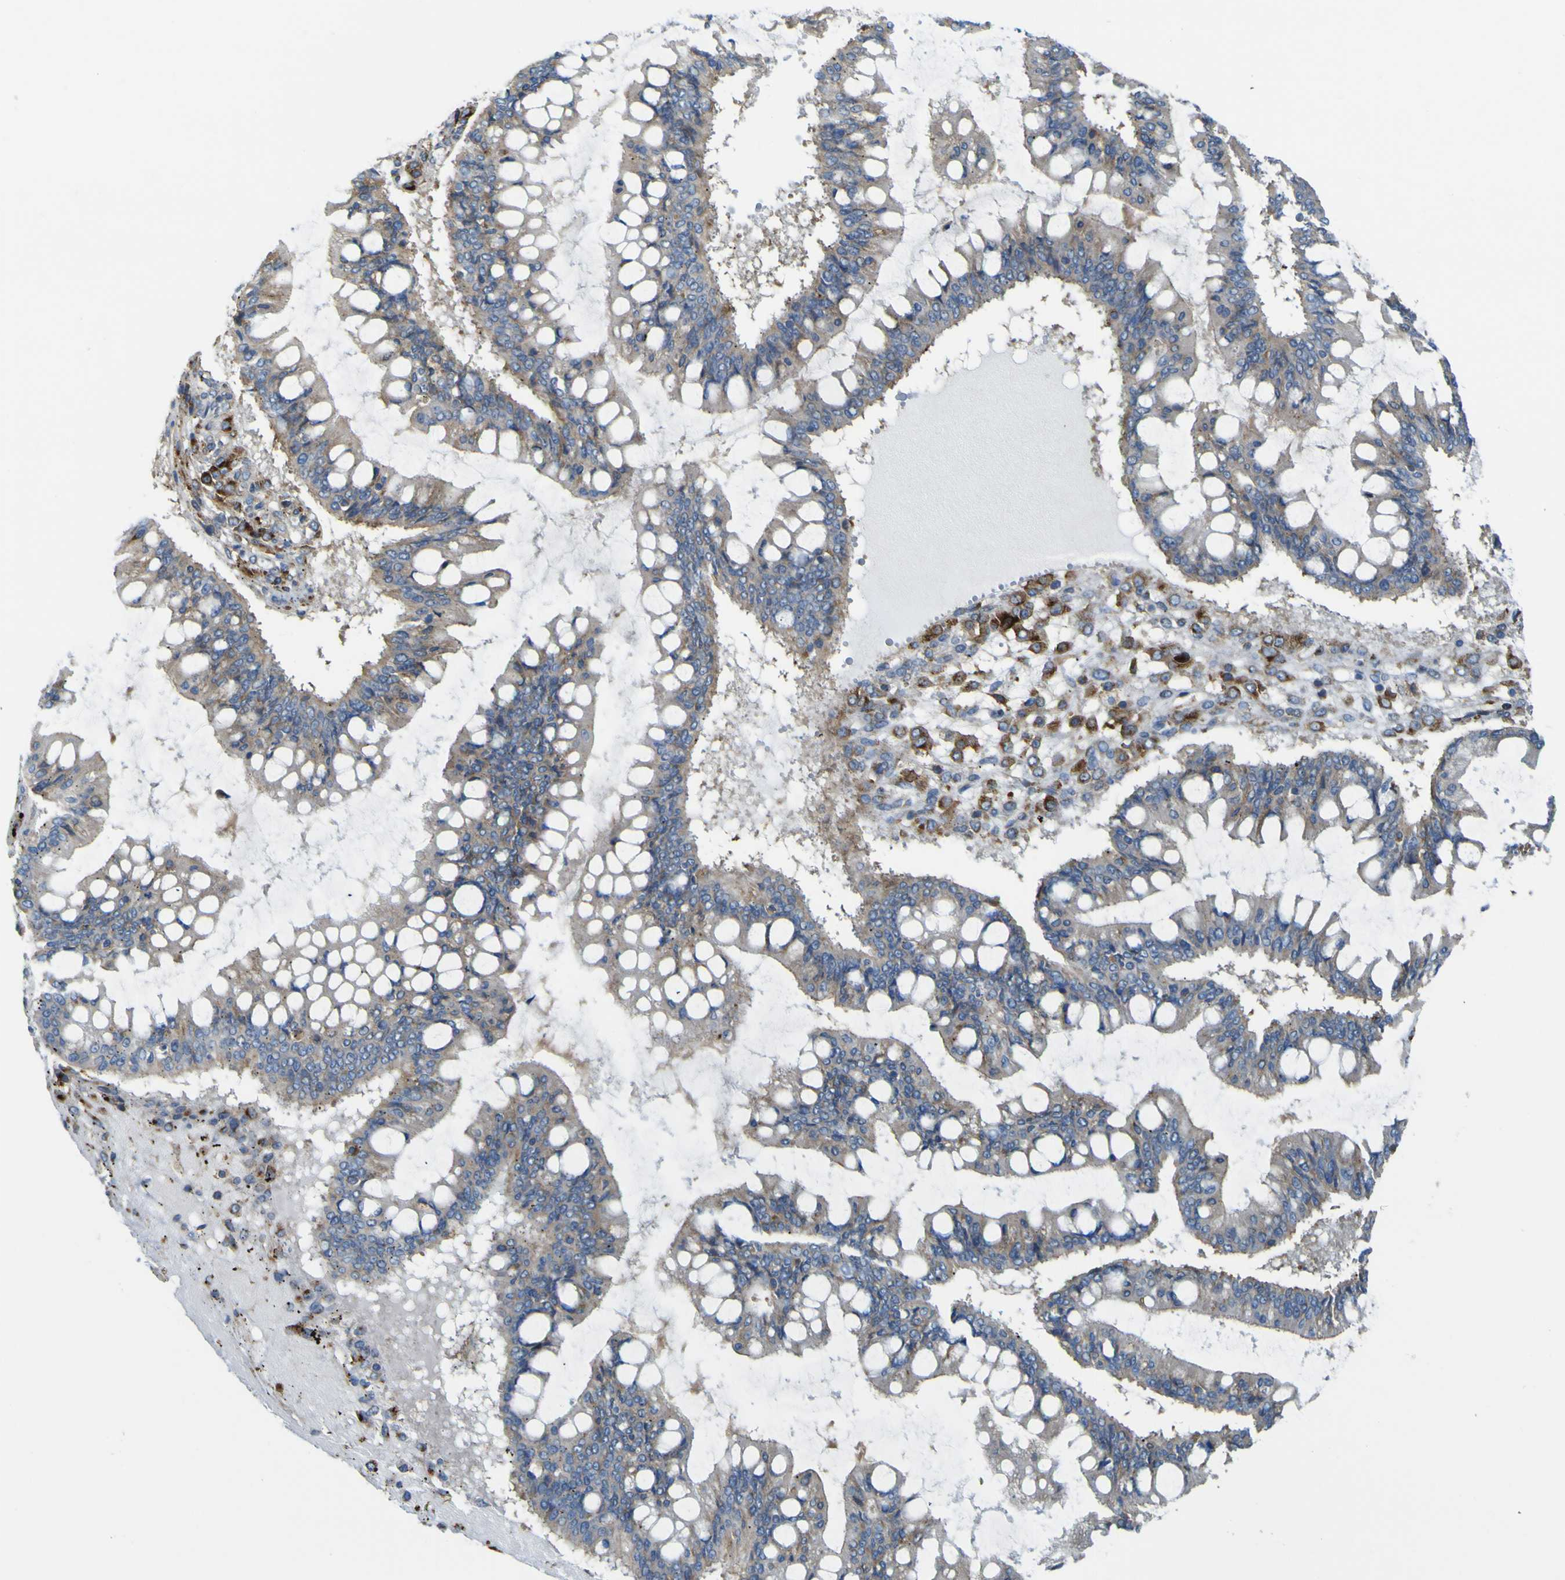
{"staining": {"intensity": "moderate", "quantity": ">75%", "location": "cytoplasmic/membranous"}, "tissue": "ovarian cancer", "cell_type": "Tumor cells", "image_type": "cancer", "snomed": [{"axis": "morphology", "description": "Cystadenocarcinoma, mucinous, NOS"}, {"axis": "topography", "description": "Ovary"}], "caption": "Human ovarian mucinous cystadenocarcinoma stained for a protein (brown) demonstrates moderate cytoplasmic/membranous positive positivity in approximately >75% of tumor cells.", "gene": "IGF2R", "patient": {"sex": "female", "age": 73}}